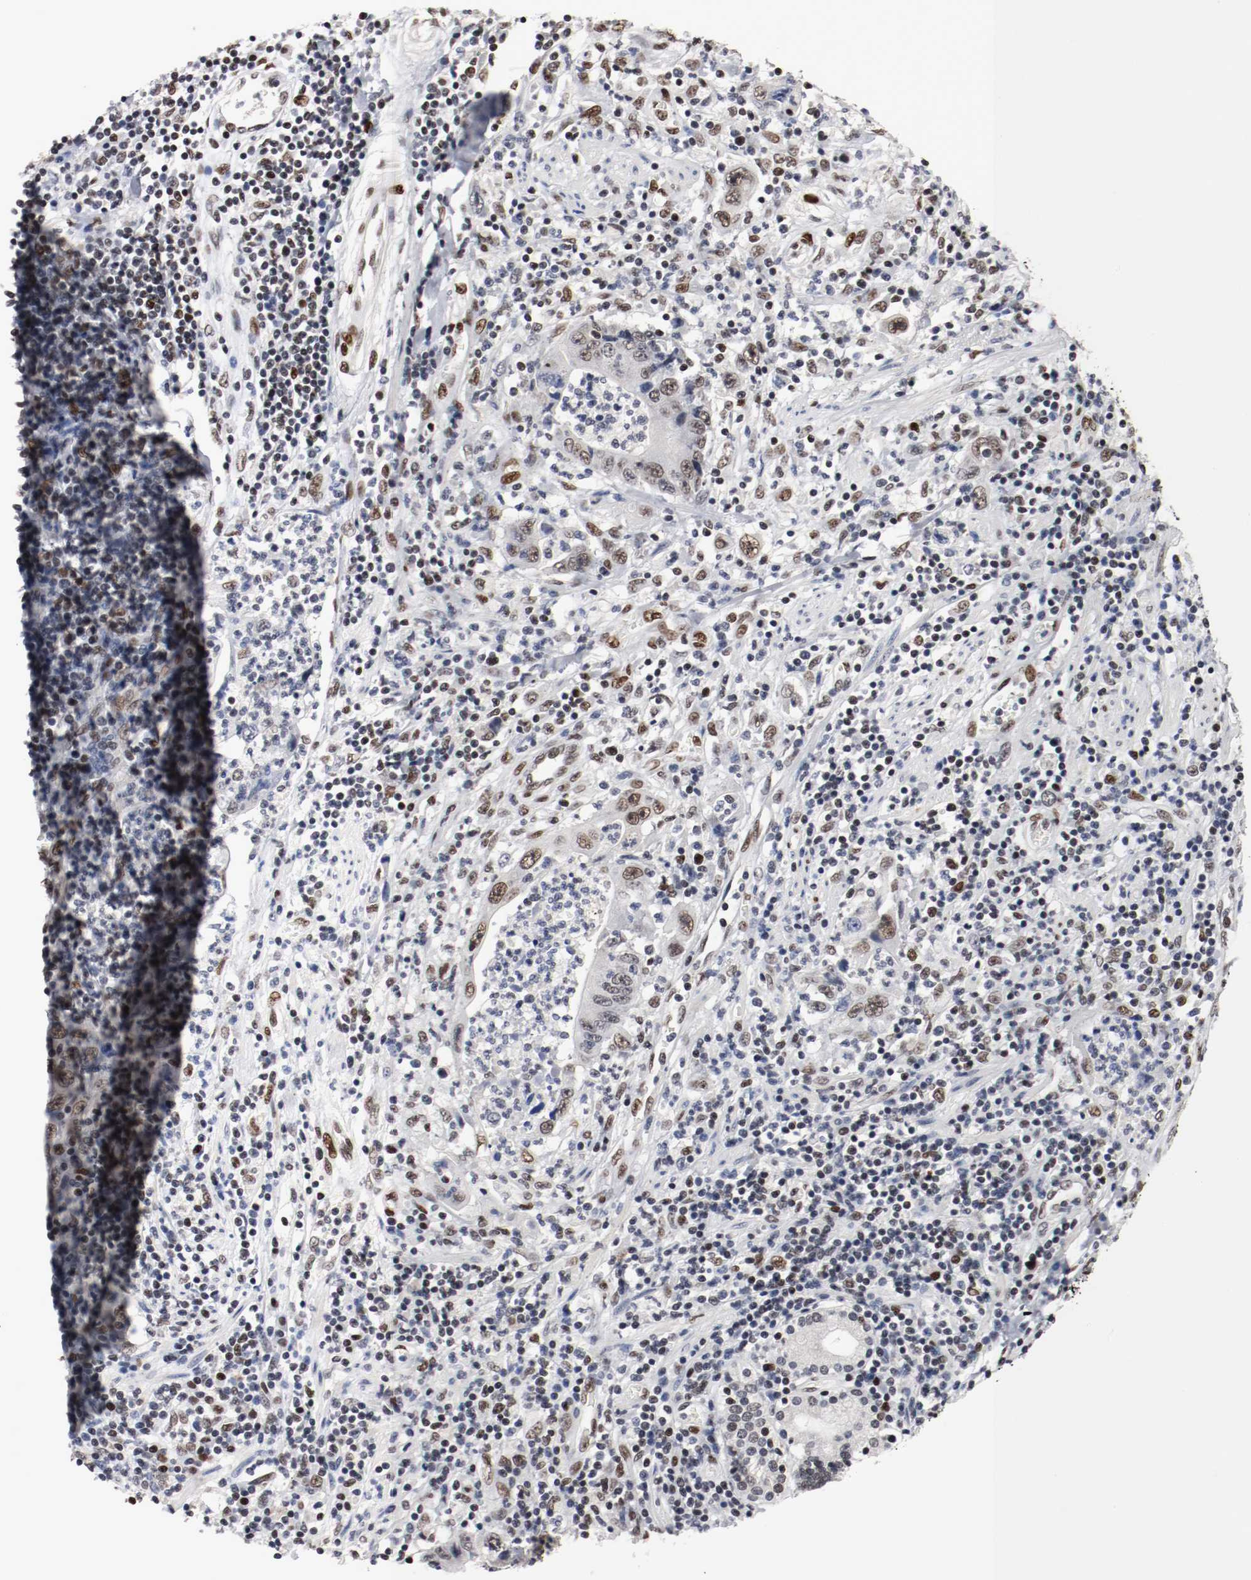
{"staining": {"intensity": "moderate", "quantity": ">75%", "location": "nuclear"}, "tissue": "pancreatic cancer", "cell_type": "Tumor cells", "image_type": "cancer", "snomed": [{"axis": "morphology", "description": "Adenocarcinoma, NOS"}, {"axis": "topography", "description": "Pancreas"}], "caption": "IHC of pancreatic adenocarcinoma displays medium levels of moderate nuclear expression in about >75% of tumor cells.", "gene": "MEF2D", "patient": {"sex": "female", "age": 48}}